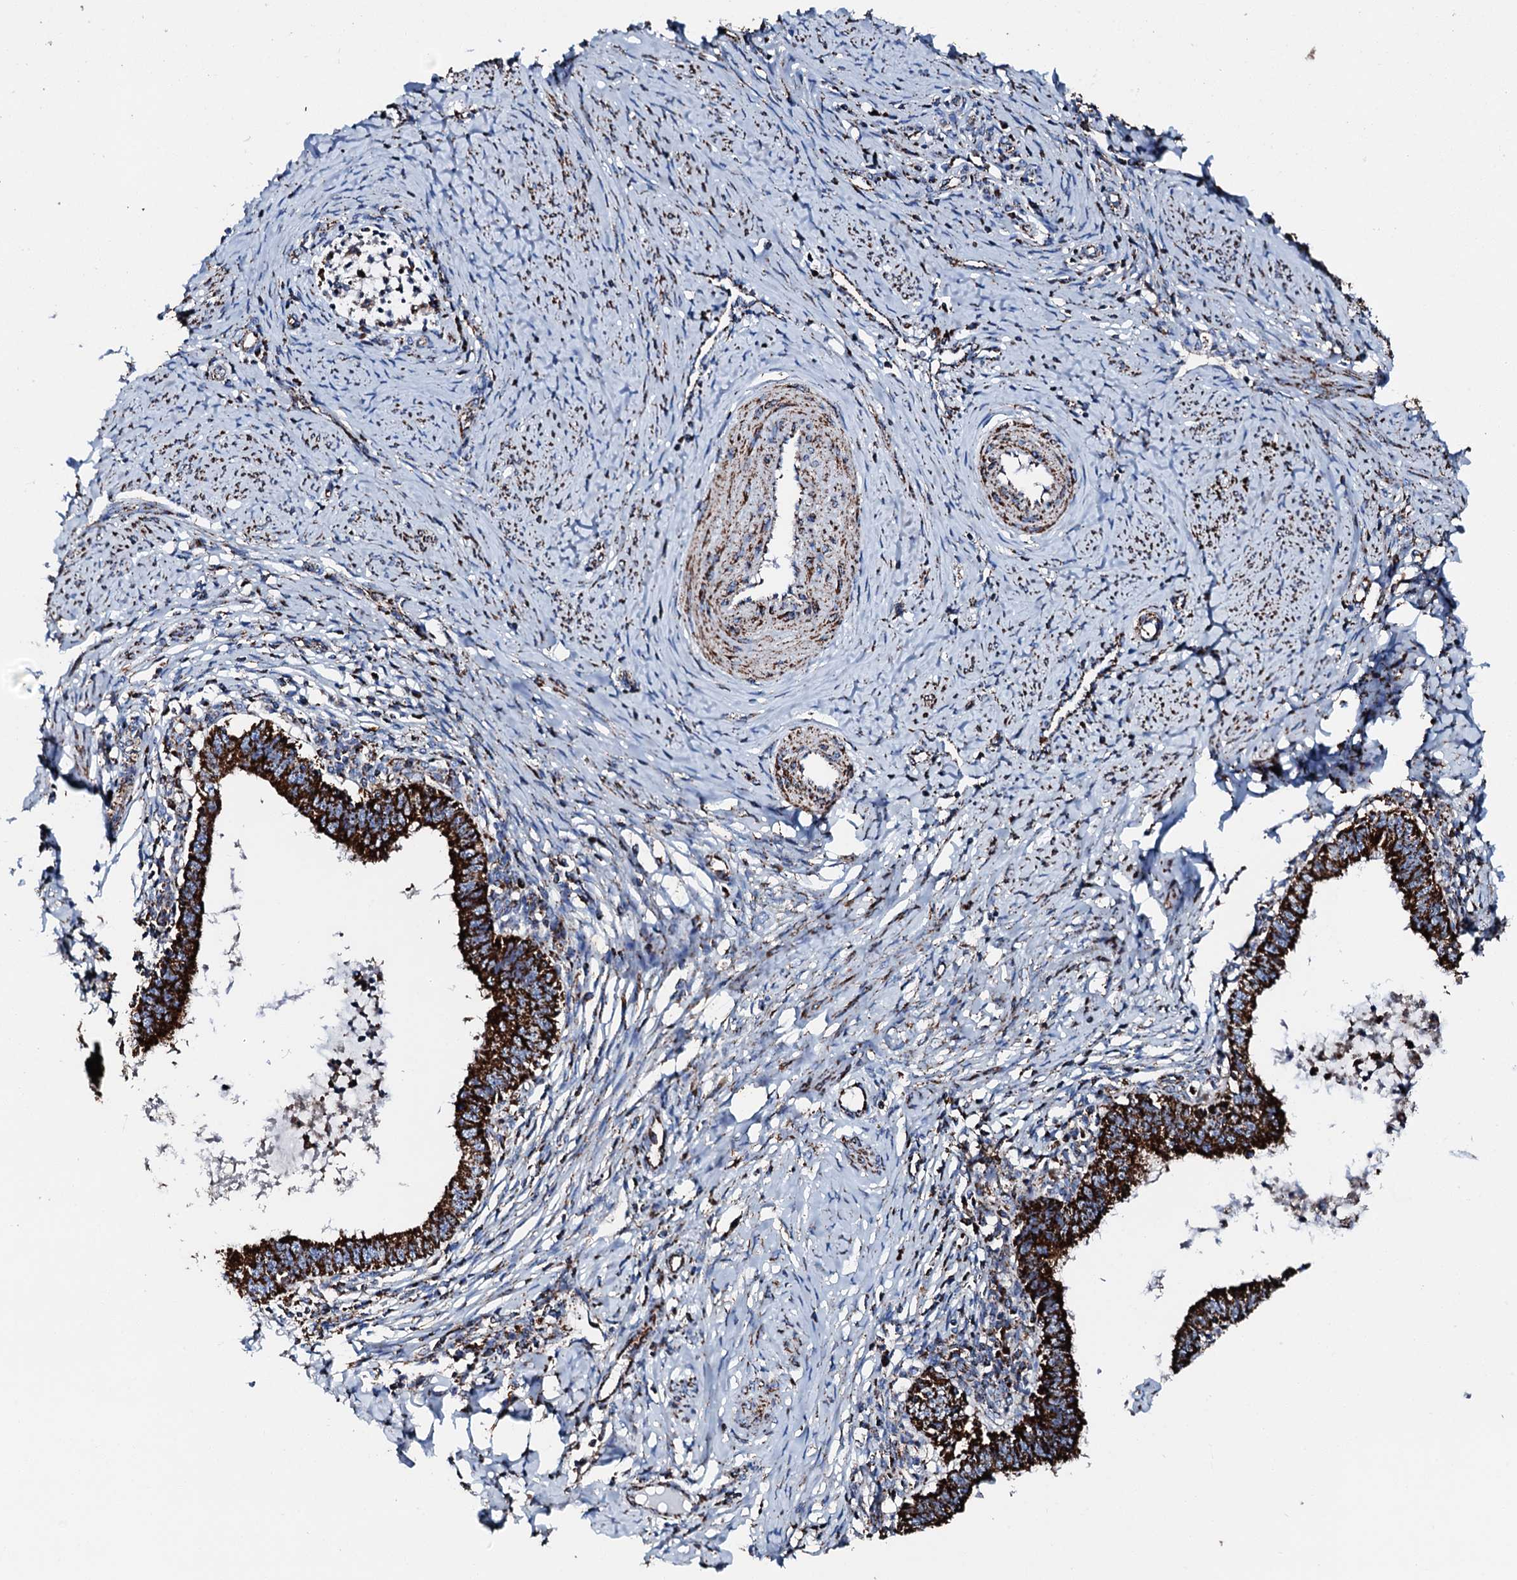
{"staining": {"intensity": "strong", "quantity": ">75%", "location": "cytoplasmic/membranous"}, "tissue": "cervical cancer", "cell_type": "Tumor cells", "image_type": "cancer", "snomed": [{"axis": "morphology", "description": "Adenocarcinoma, NOS"}, {"axis": "topography", "description": "Cervix"}], "caption": "Adenocarcinoma (cervical) tissue displays strong cytoplasmic/membranous staining in approximately >75% of tumor cells", "gene": "HADH", "patient": {"sex": "female", "age": 36}}